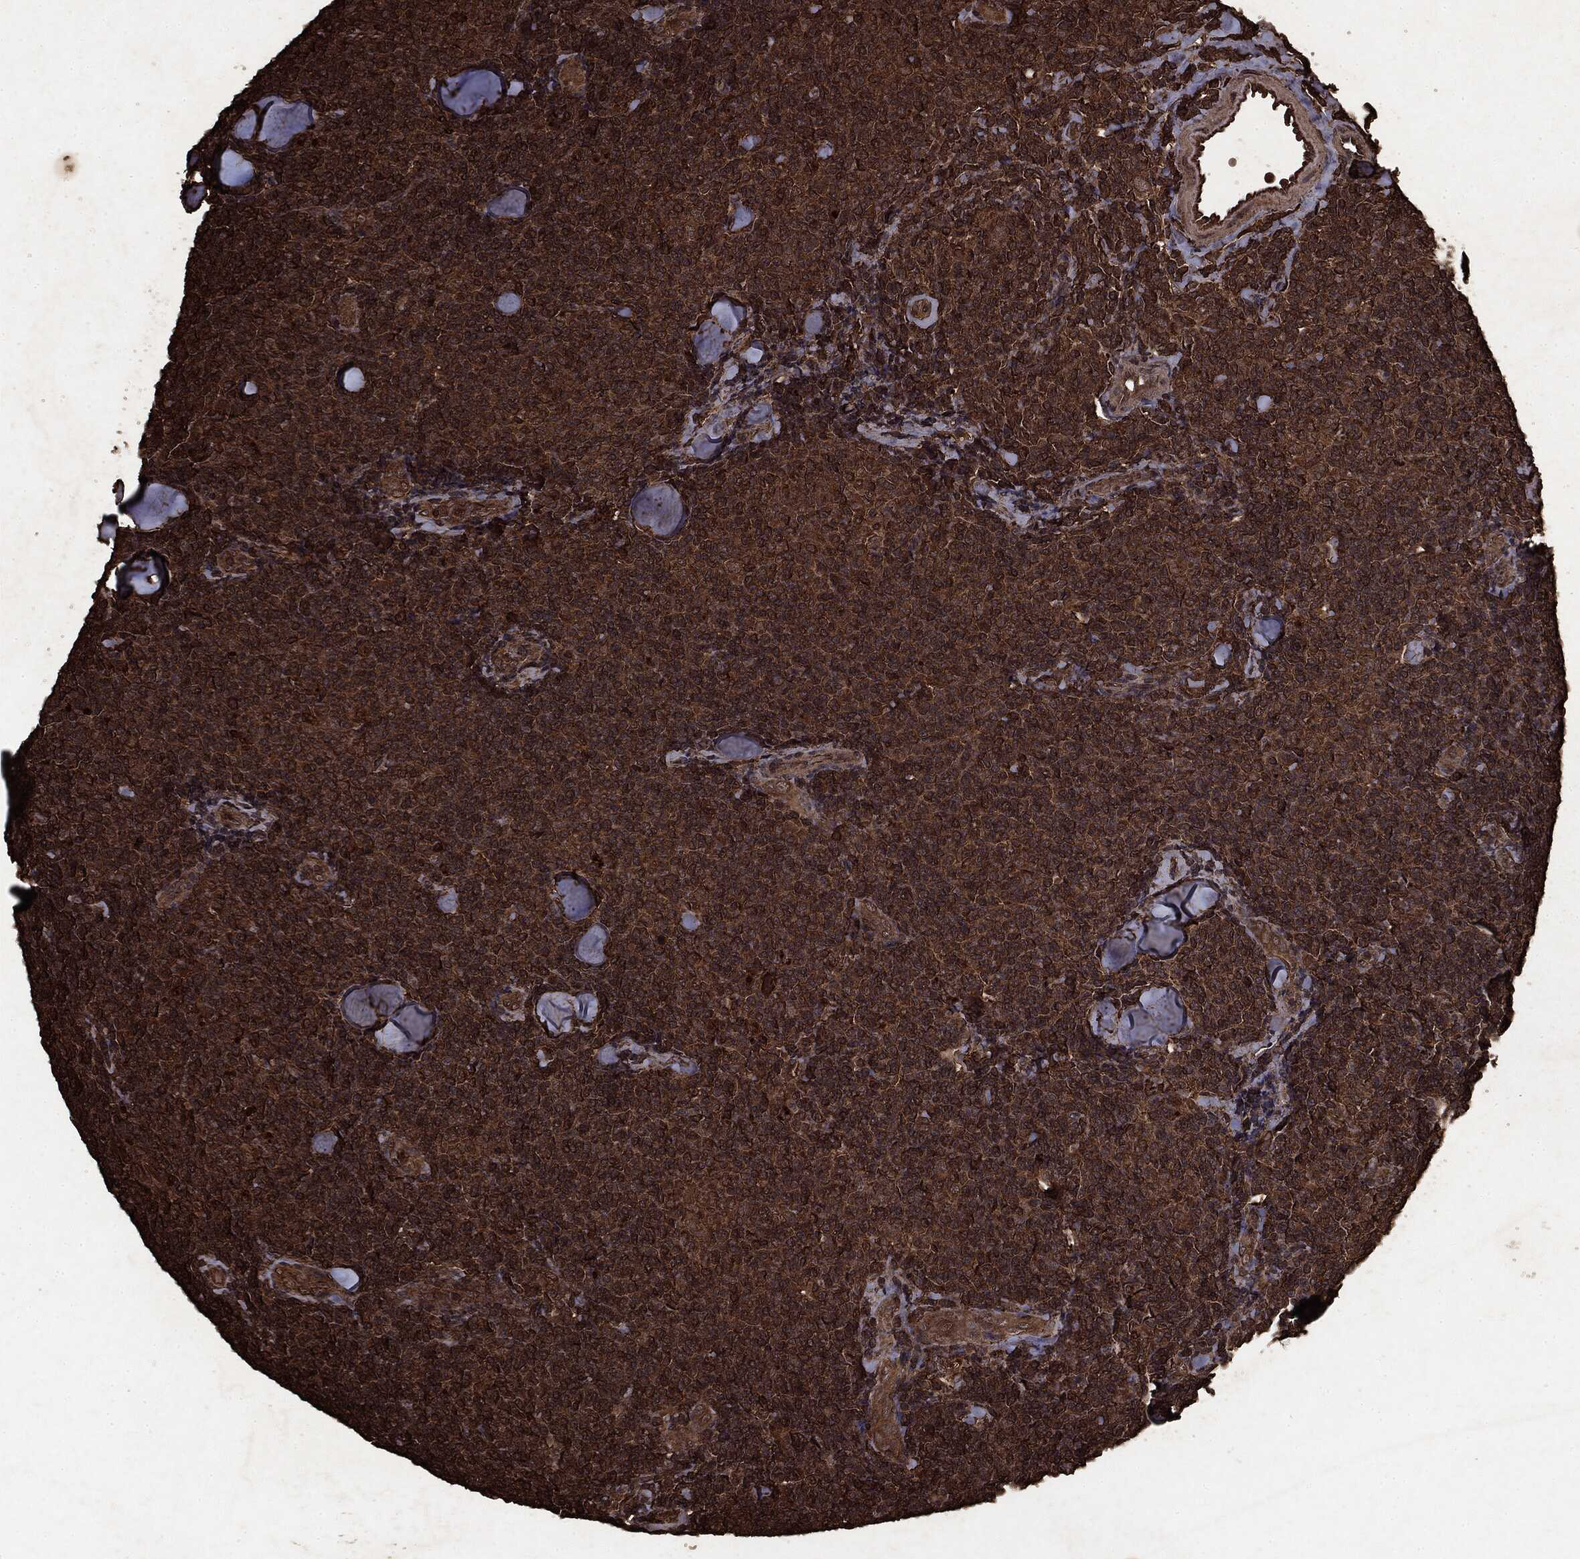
{"staining": {"intensity": "strong", "quantity": ">75%", "location": "cytoplasmic/membranous"}, "tissue": "lymphoma", "cell_type": "Tumor cells", "image_type": "cancer", "snomed": [{"axis": "morphology", "description": "Malignant lymphoma, non-Hodgkin's type, Low grade"}, {"axis": "topography", "description": "Lymph node"}], "caption": "Lymphoma stained with a brown dye demonstrates strong cytoplasmic/membranous positive positivity in approximately >75% of tumor cells.", "gene": "ARAF", "patient": {"sex": "female", "age": 56}}